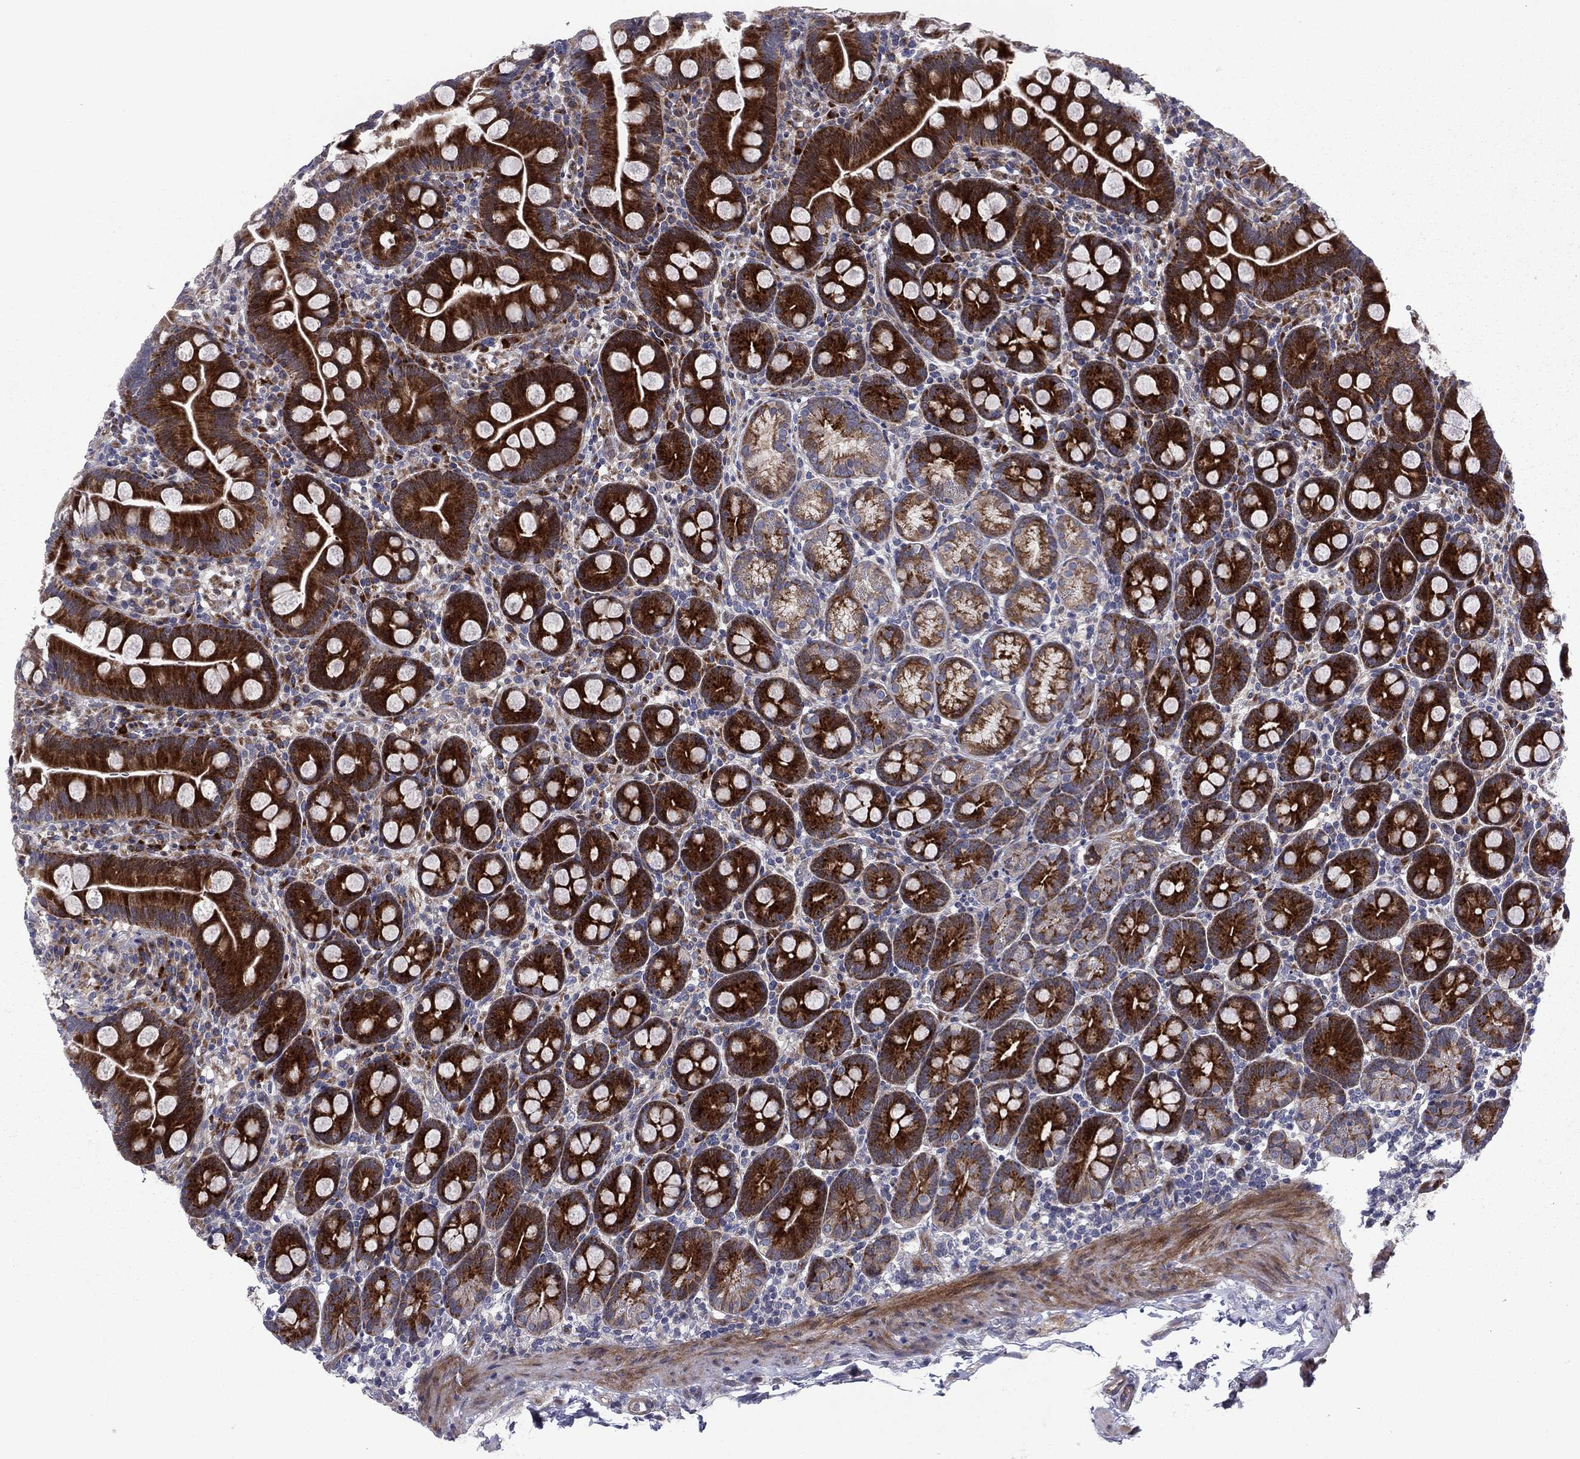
{"staining": {"intensity": "strong", "quantity": ">75%", "location": "cytoplasmic/membranous"}, "tissue": "small intestine", "cell_type": "Glandular cells", "image_type": "normal", "snomed": [{"axis": "morphology", "description": "Normal tissue, NOS"}, {"axis": "topography", "description": "Small intestine"}], "caption": "Immunohistochemistry staining of benign small intestine, which shows high levels of strong cytoplasmic/membranous expression in about >75% of glandular cells indicating strong cytoplasmic/membranous protein expression. The staining was performed using DAB (brown) for protein detection and nuclei were counterstained in hematoxylin (blue).", "gene": "MIOS", "patient": {"sex": "female", "age": 44}}